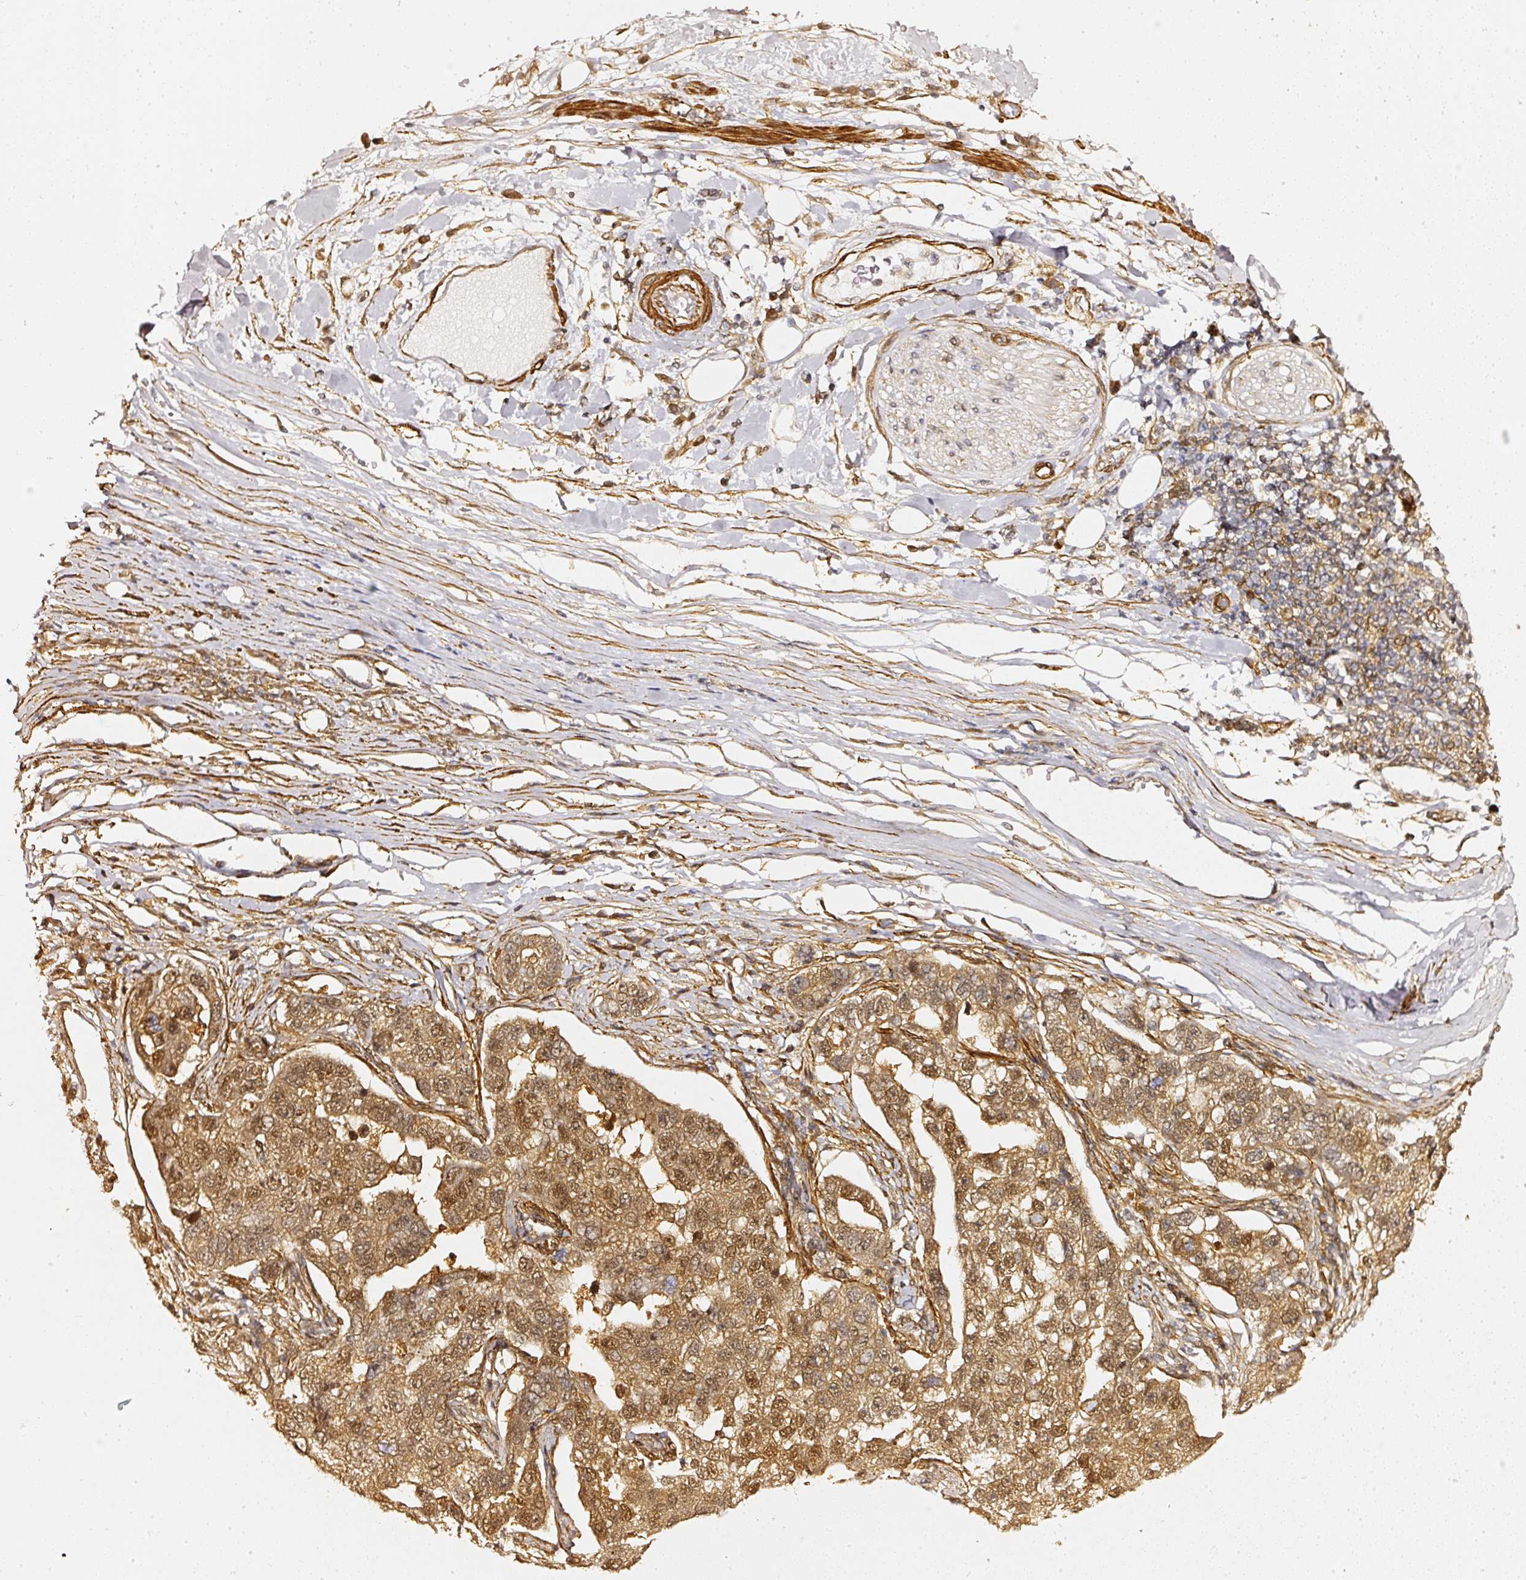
{"staining": {"intensity": "moderate", "quantity": ">75%", "location": "cytoplasmic/membranous,nuclear"}, "tissue": "pancreatic cancer", "cell_type": "Tumor cells", "image_type": "cancer", "snomed": [{"axis": "morphology", "description": "Adenocarcinoma, NOS"}, {"axis": "topography", "description": "Pancreas"}], "caption": "Pancreatic cancer stained with a protein marker demonstrates moderate staining in tumor cells.", "gene": "PSMD1", "patient": {"sex": "female", "age": 61}}